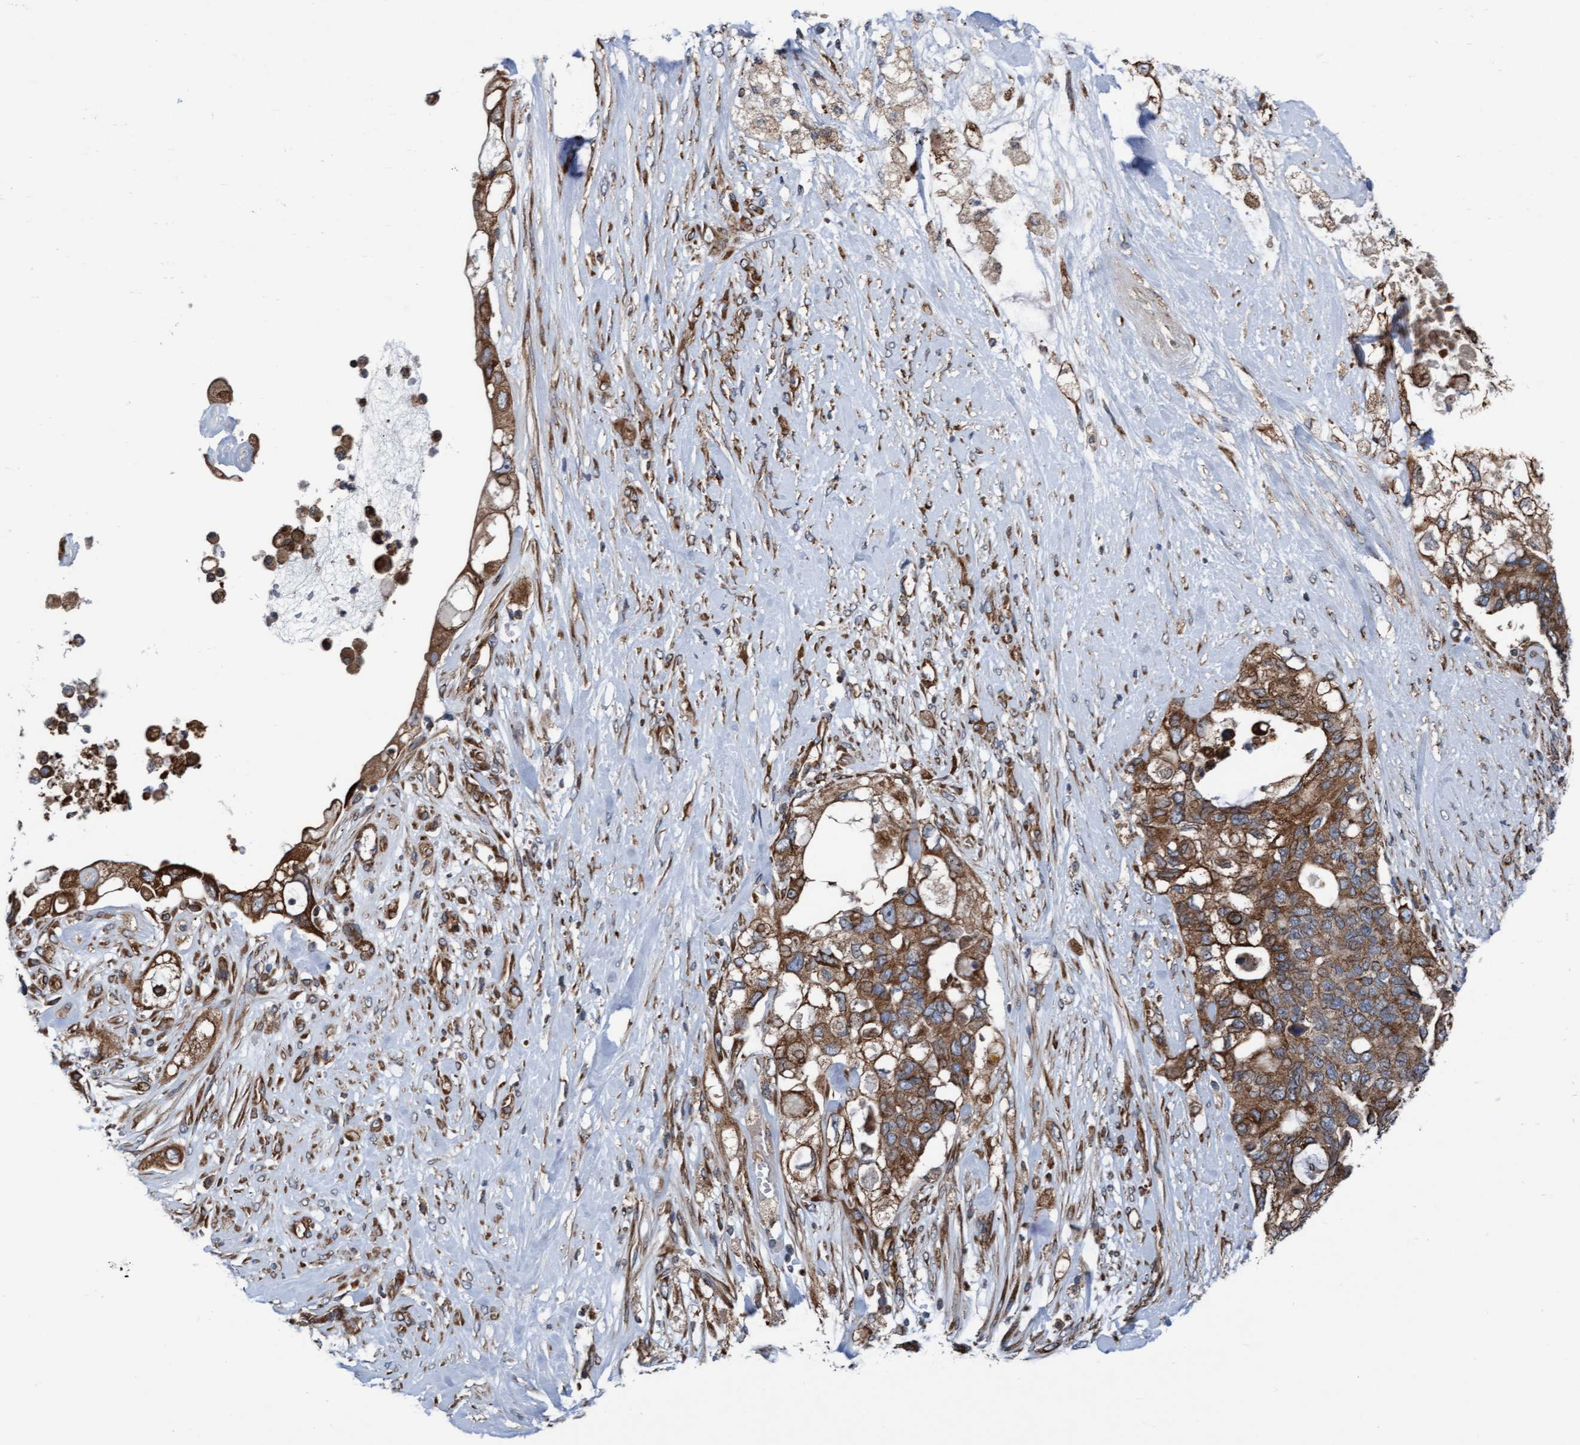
{"staining": {"intensity": "moderate", "quantity": ">75%", "location": "cytoplasmic/membranous"}, "tissue": "pancreatic cancer", "cell_type": "Tumor cells", "image_type": "cancer", "snomed": [{"axis": "morphology", "description": "Adenocarcinoma, NOS"}, {"axis": "topography", "description": "Pancreas"}], "caption": "The immunohistochemical stain labels moderate cytoplasmic/membranous staining in tumor cells of pancreatic cancer (adenocarcinoma) tissue.", "gene": "RAP1GAP2", "patient": {"sex": "female", "age": 56}}